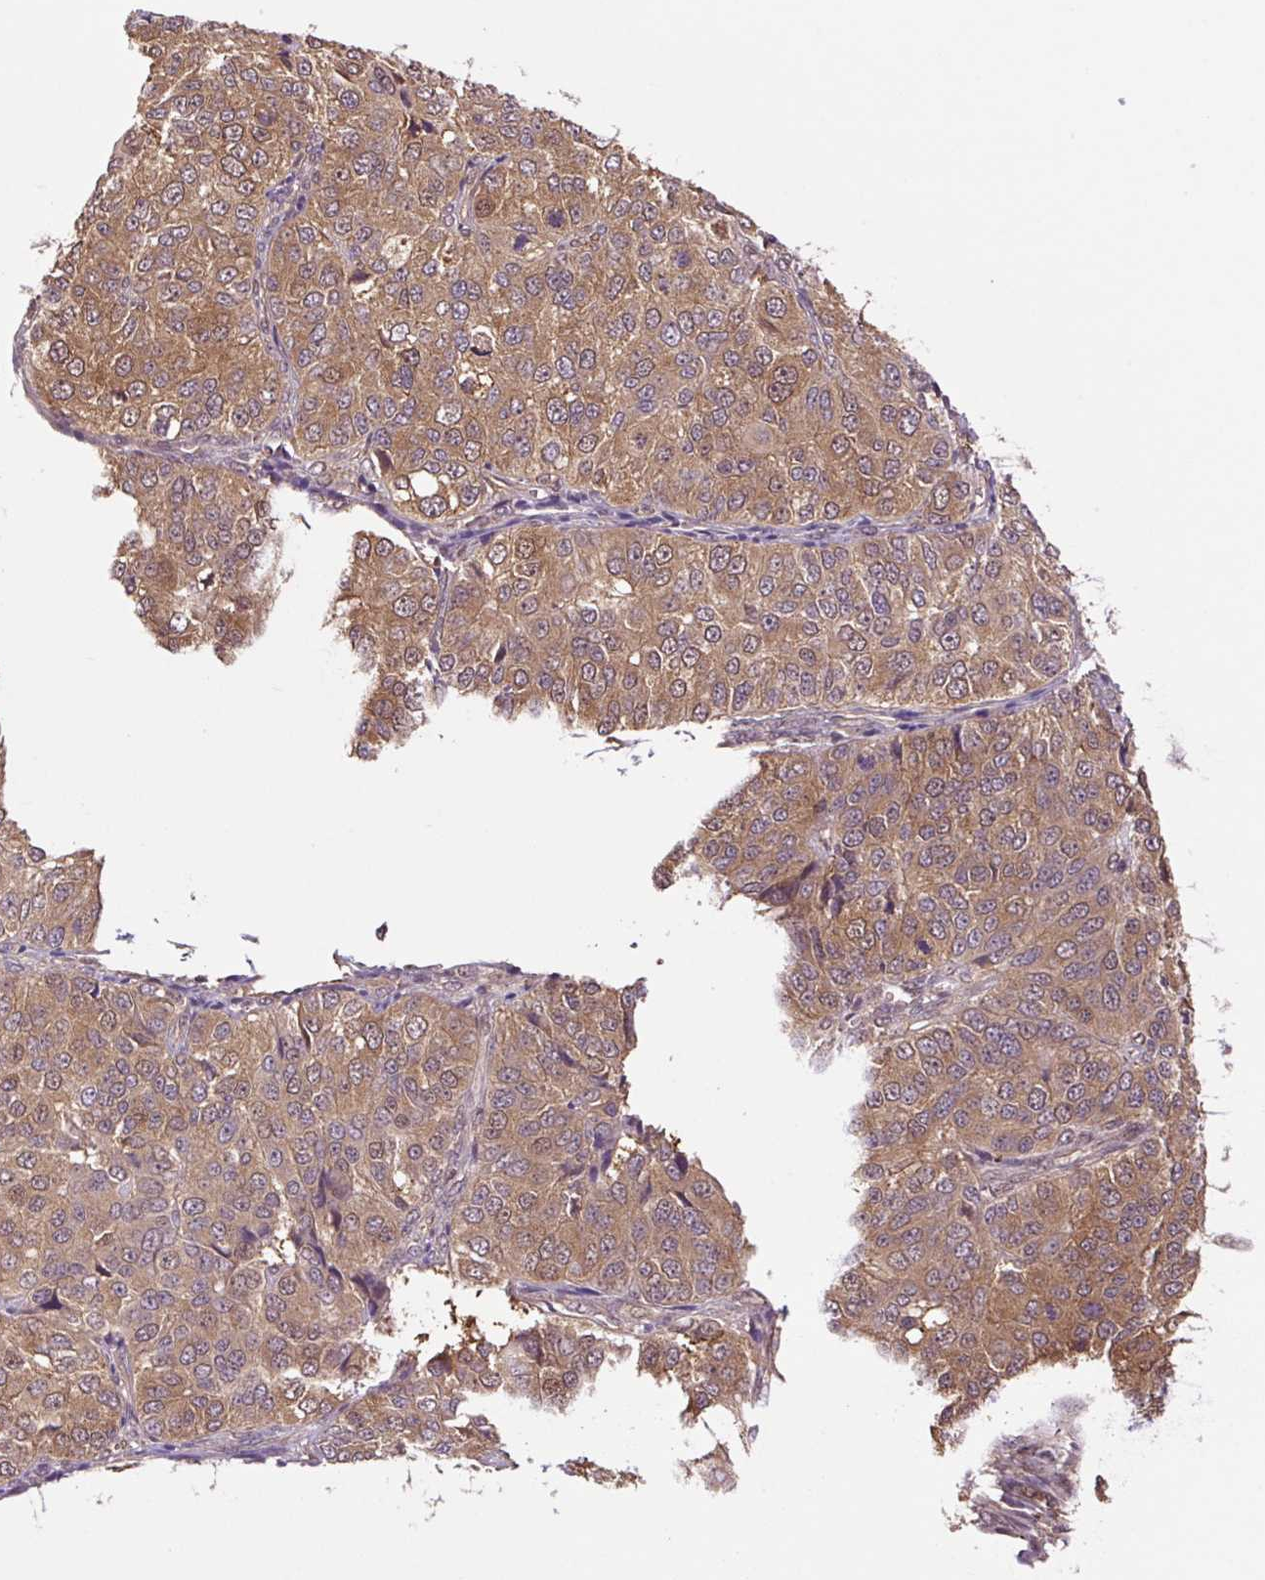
{"staining": {"intensity": "moderate", "quantity": ">75%", "location": "cytoplasmic/membranous"}, "tissue": "ovarian cancer", "cell_type": "Tumor cells", "image_type": "cancer", "snomed": [{"axis": "morphology", "description": "Carcinoma, endometroid"}, {"axis": "topography", "description": "Ovary"}], "caption": "This micrograph displays IHC staining of endometroid carcinoma (ovarian), with medium moderate cytoplasmic/membranous expression in approximately >75% of tumor cells.", "gene": "TPT1", "patient": {"sex": "female", "age": 51}}